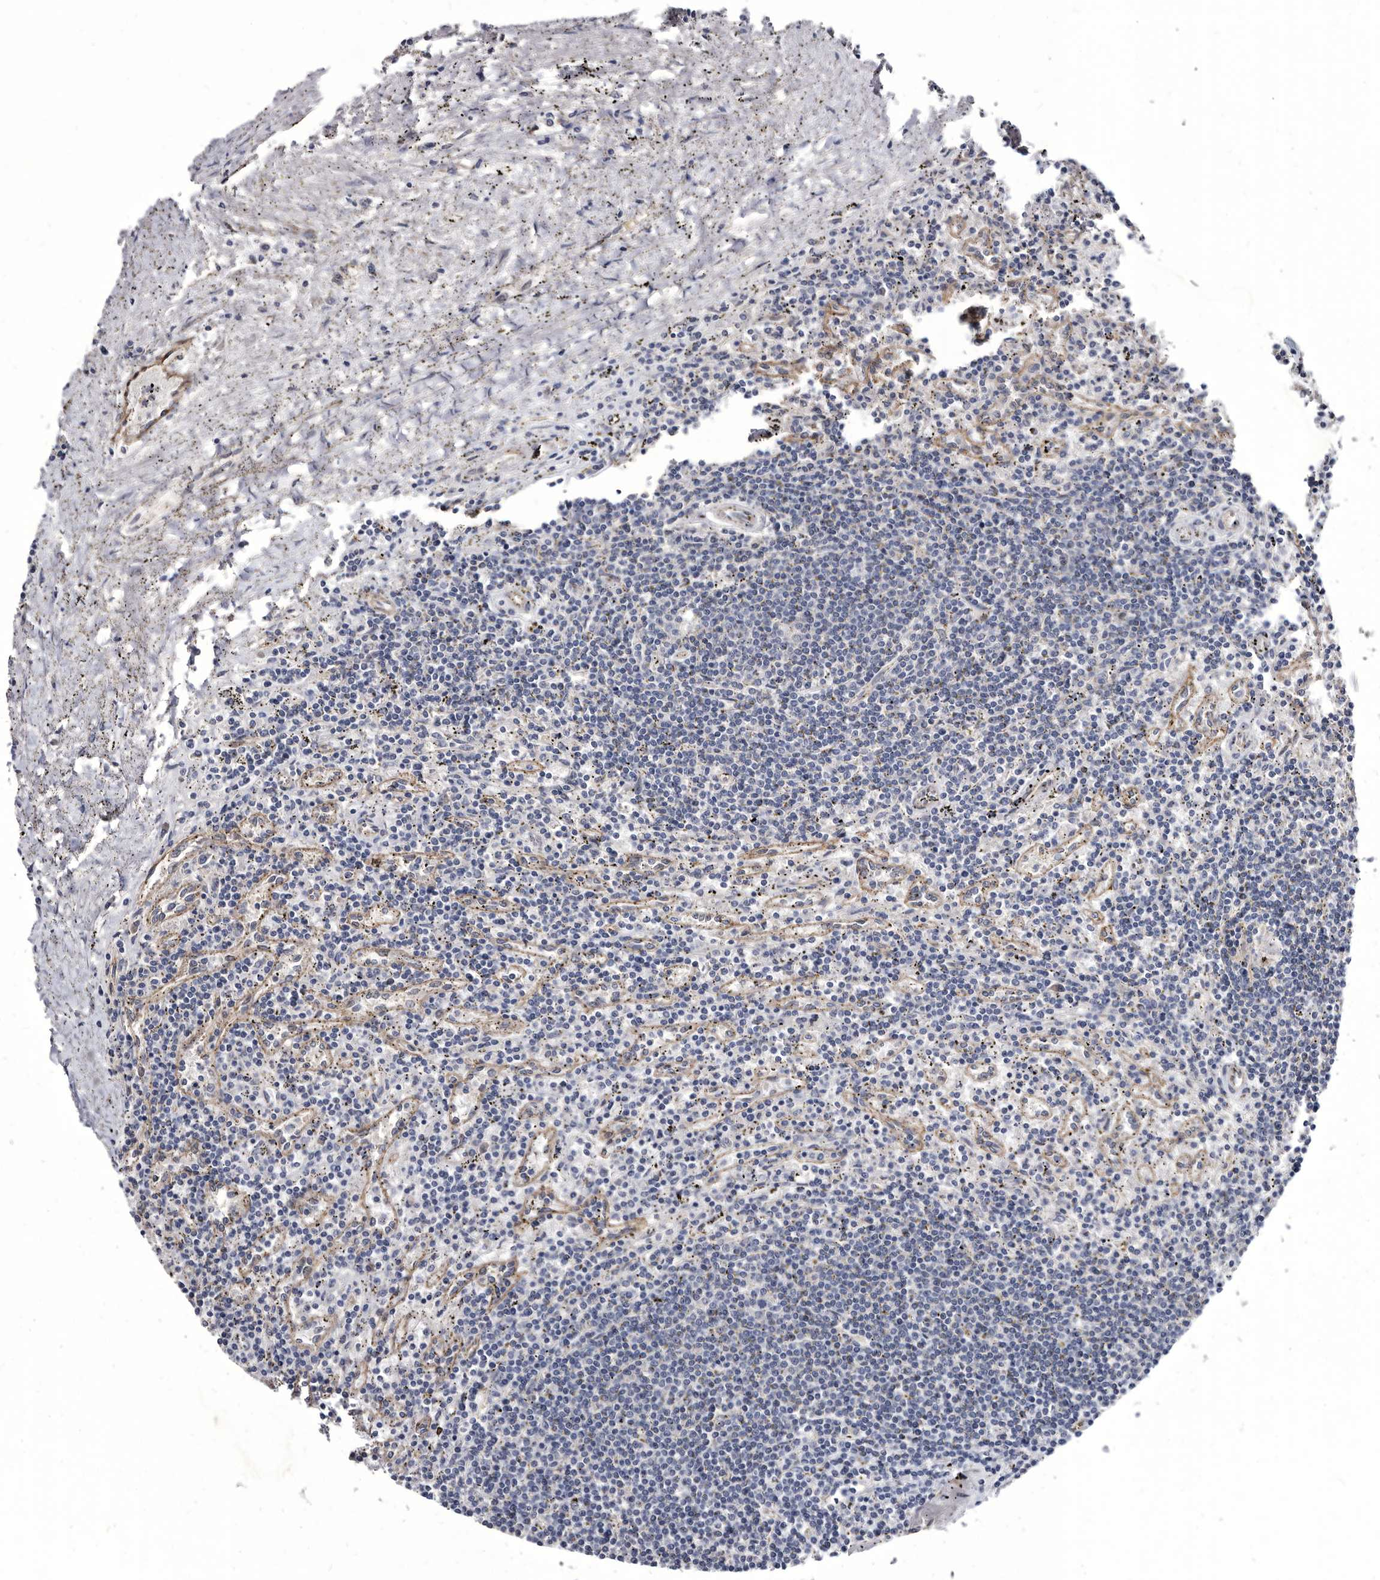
{"staining": {"intensity": "negative", "quantity": "none", "location": "none"}, "tissue": "lymphoma", "cell_type": "Tumor cells", "image_type": "cancer", "snomed": [{"axis": "morphology", "description": "Malignant lymphoma, non-Hodgkin's type, Low grade"}, {"axis": "topography", "description": "Spleen"}], "caption": "DAB (3,3'-diaminobenzidine) immunohistochemical staining of human lymphoma shows no significant staining in tumor cells.", "gene": "PROM1", "patient": {"sex": "male", "age": 76}}